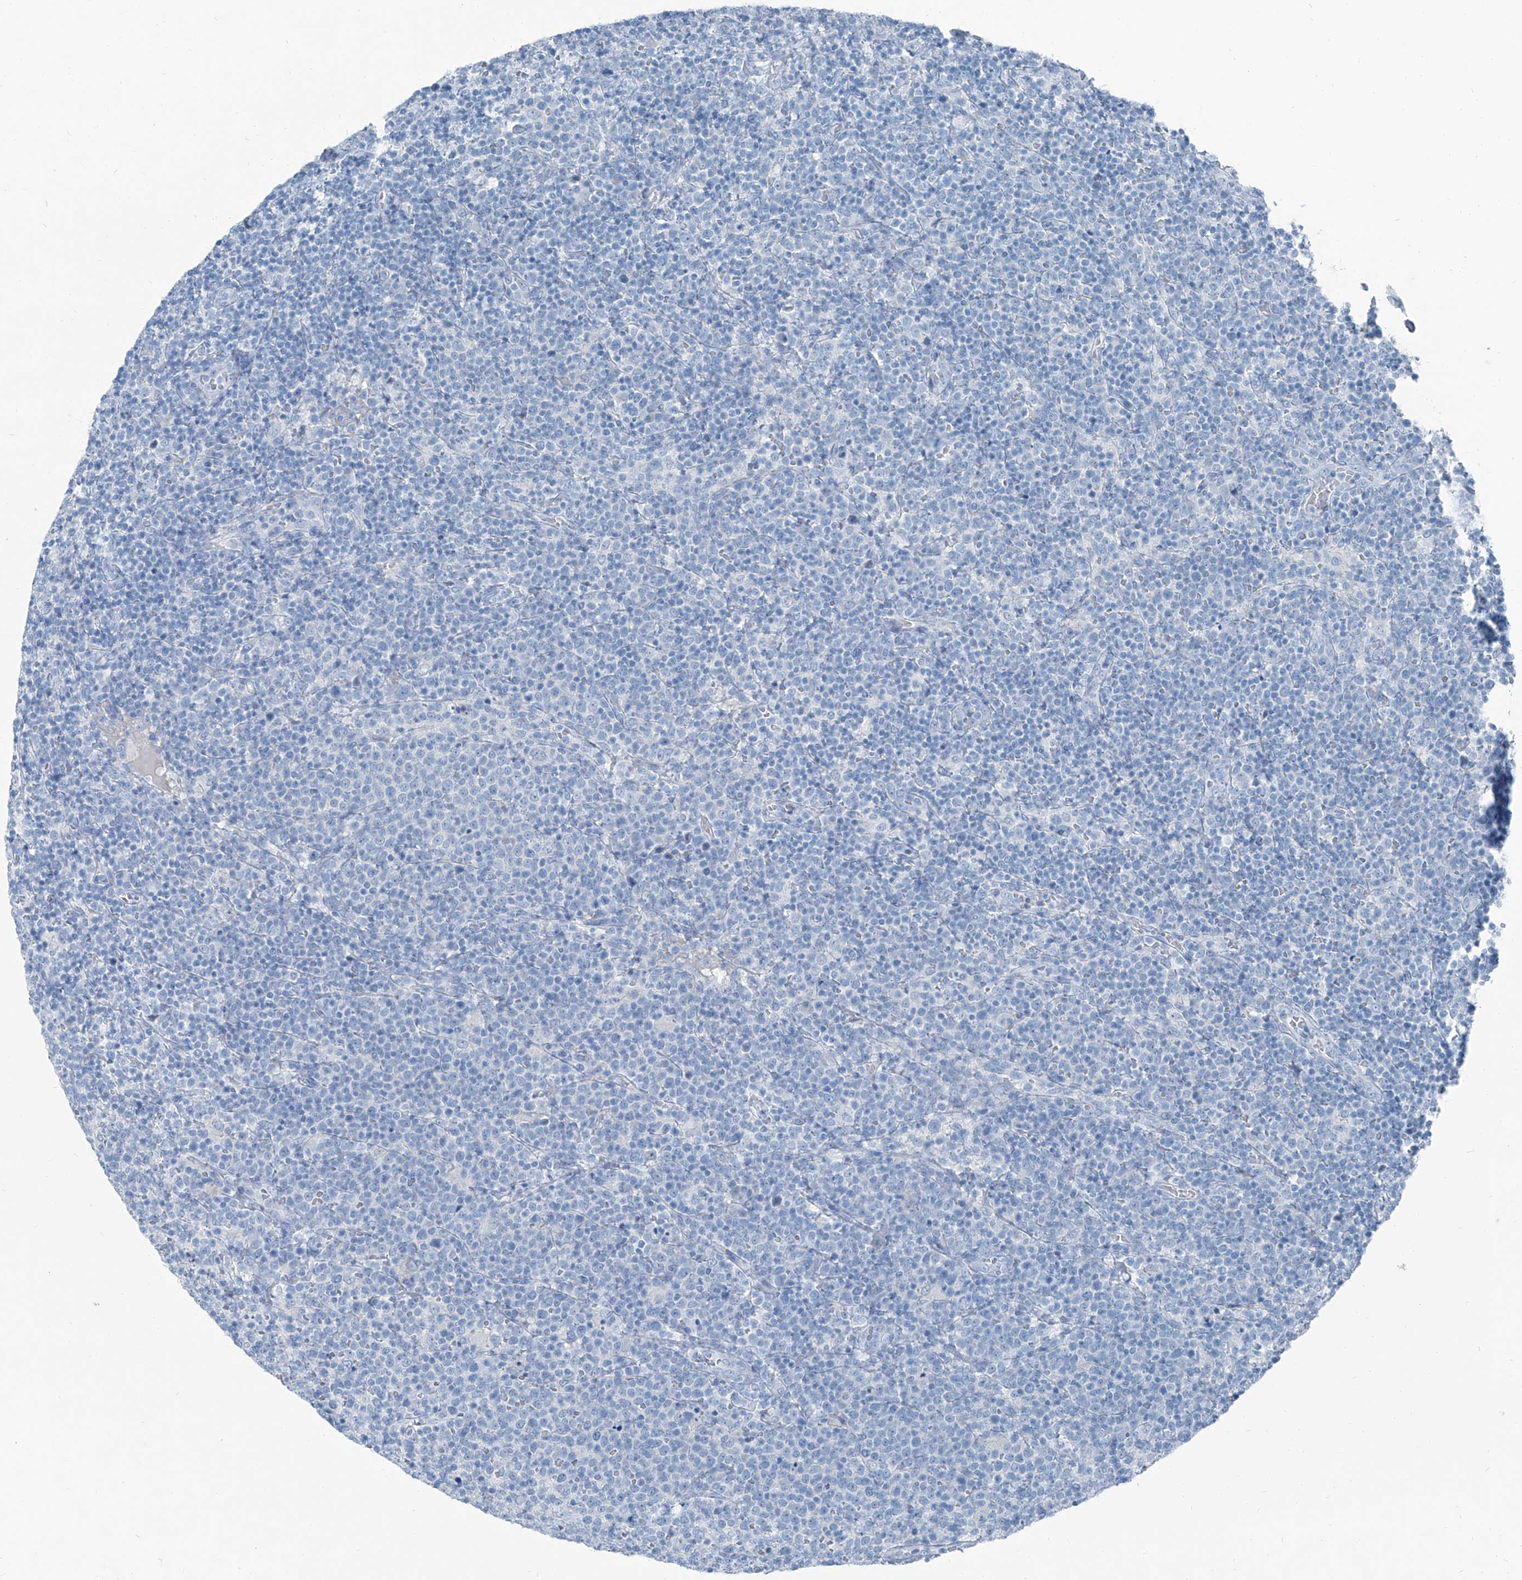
{"staining": {"intensity": "negative", "quantity": "none", "location": "none"}, "tissue": "lymphoma", "cell_type": "Tumor cells", "image_type": "cancer", "snomed": [{"axis": "morphology", "description": "Malignant lymphoma, non-Hodgkin's type, High grade"}, {"axis": "topography", "description": "Lymph node"}], "caption": "This histopathology image is of lymphoma stained with immunohistochemistry to label a protein in brown with the nuclei are counter-stained blue. There is no positivity in tumor cells. (IHC, brightfield microscopy, high magnification).", "gene": "RGN", "patient": {"sex": "male", "age": 61}}